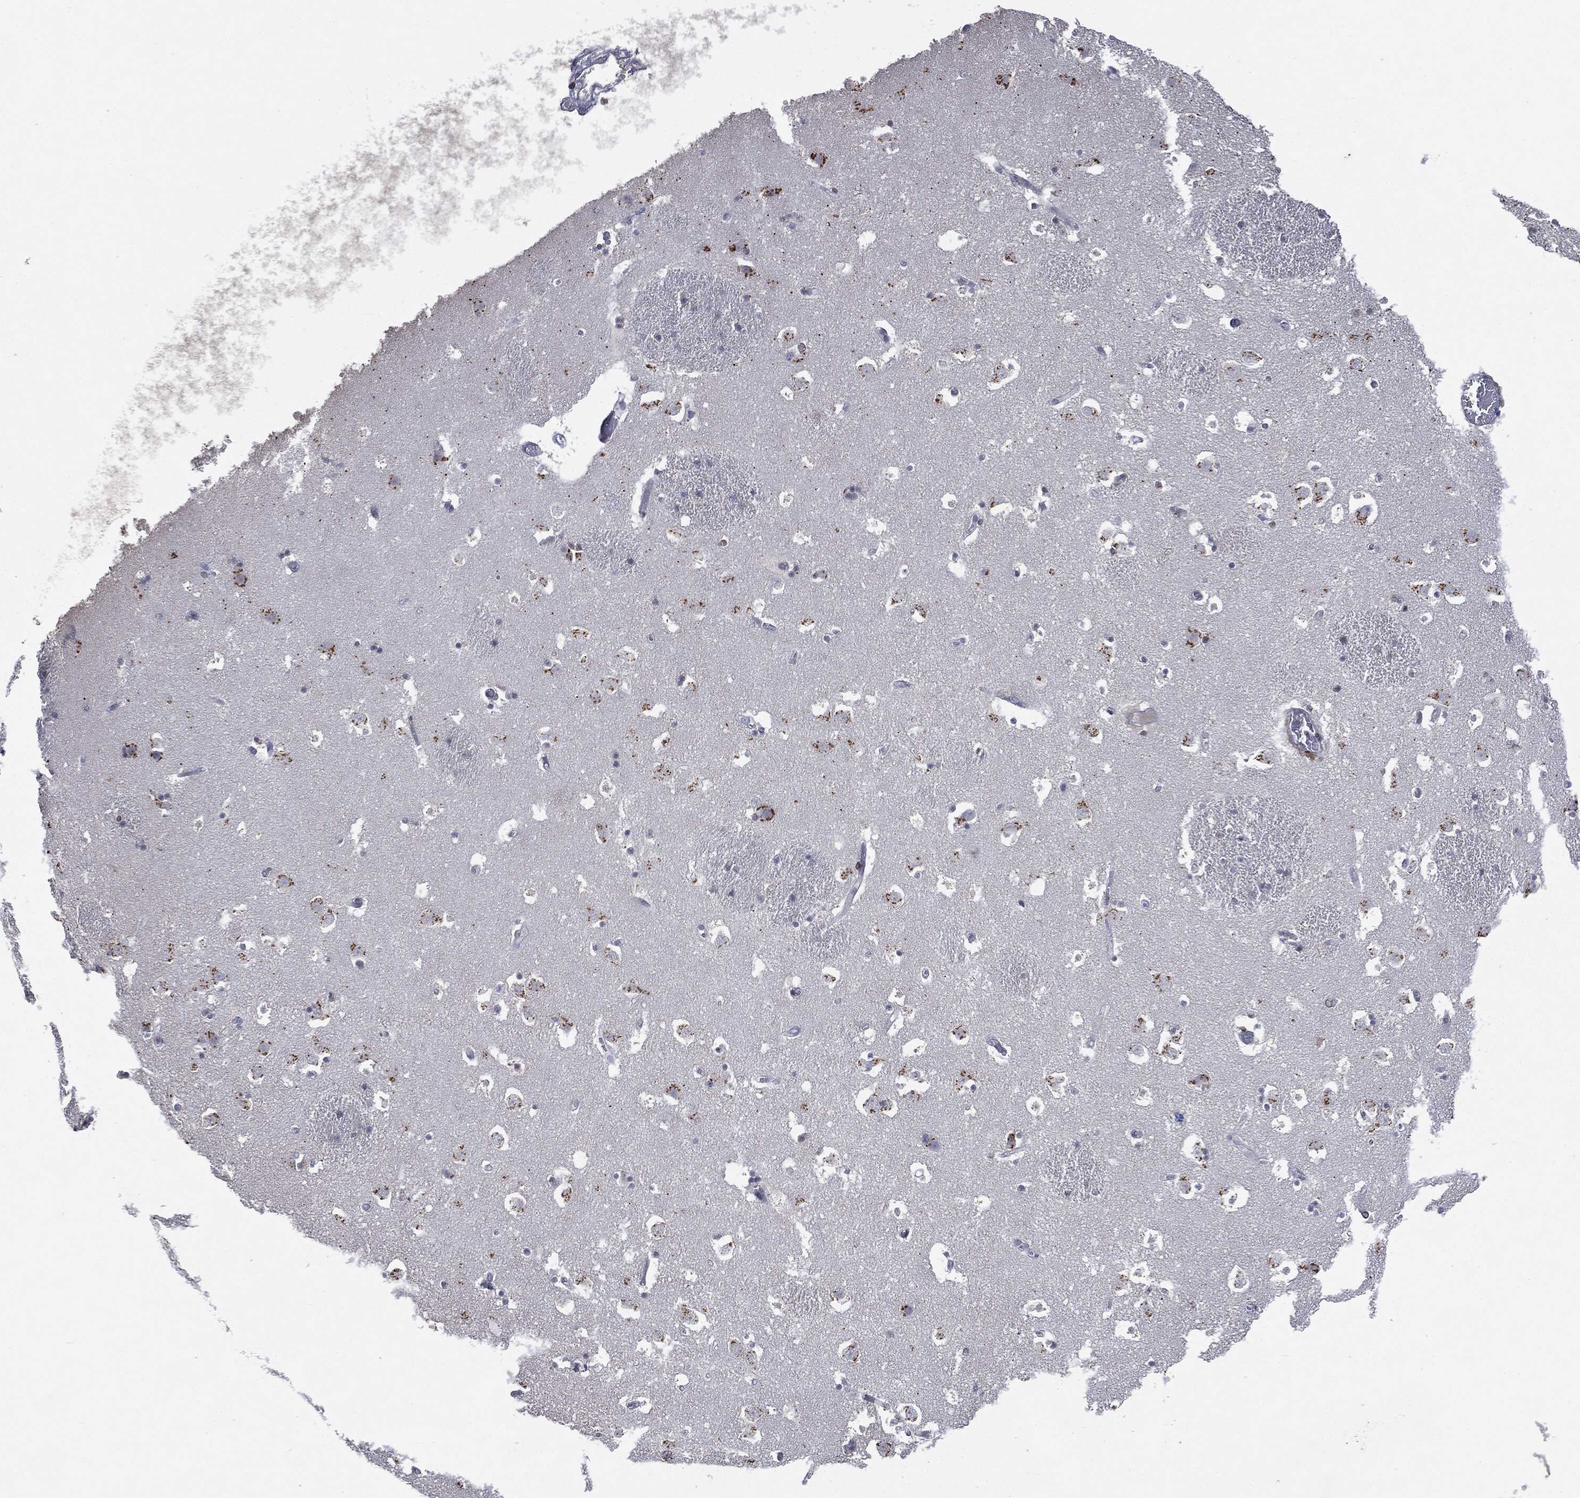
{"staining": {"intensity": "negative", "quantity": "none", "location": "none"}, "tissue": "caudate", "cell_type": "Glial cells", "image_type": "normal", "snomed": [{"axis": "morphology", "description": "Normal tissue, NOS"}, {"axis": "topography", "description": "Lateral ventricle wall"}], "caption": "Immunohistochemistry (IHC) of benign caudate exhibits no staining in glial cells.", "gene": "CASD1", "patient": {"sex": "female", "age": 42}}